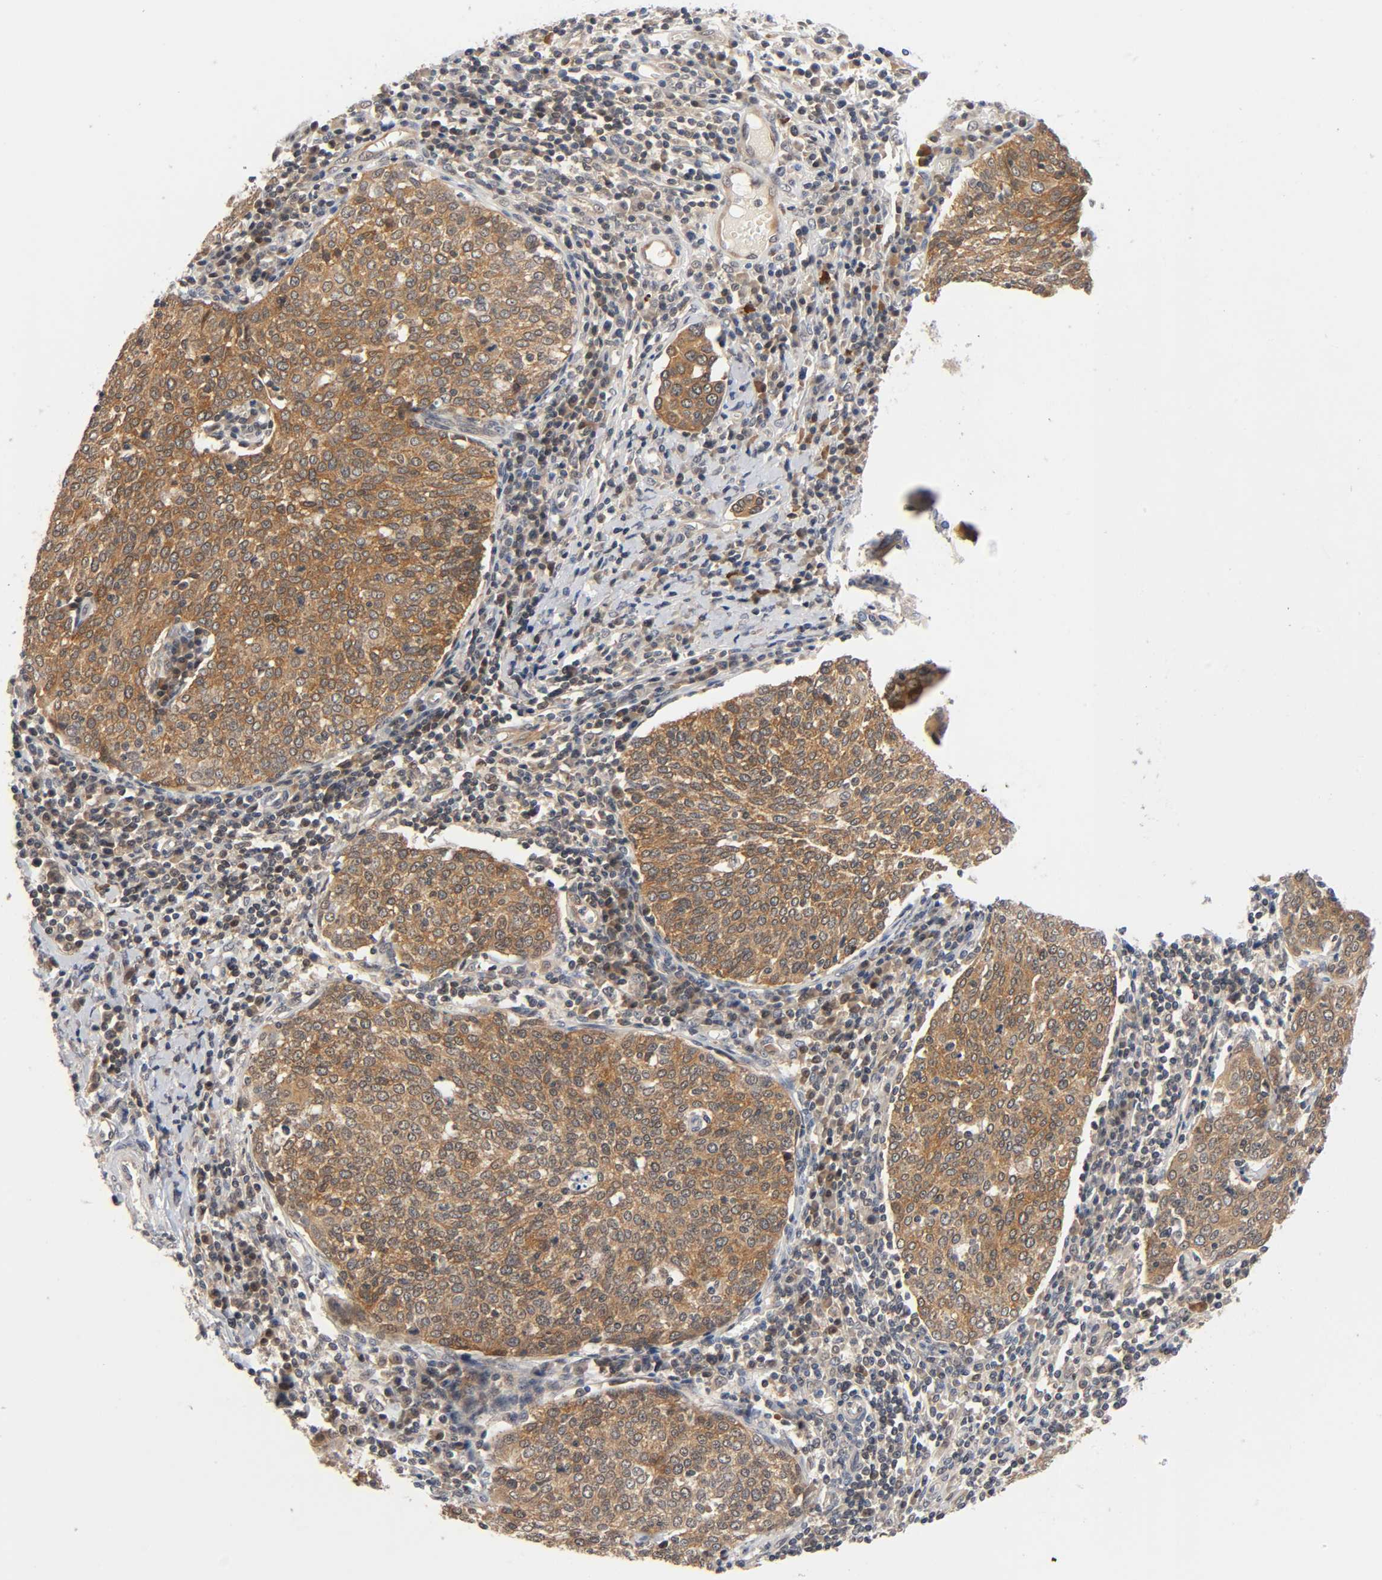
{"staining": {"intensity": "moderate", "quantity": ">75%", "location": "cytoplasmic/membranous"}, "tissue": "cervical cancer", "cell_type": "Tumor cells", "image_type": "cancer", "snomed": [{"axis": "morphology", "description": "Squamous cell carcinoma, NOS"}, {"axis": "topography", "description": "Cervix"}], "caption": "Protein analysis of cervical cancer (squamous cell carcinoma) tissue shows moderate cytoplasmic/membranous staining in about >75% of tumor cells.", "gene": "PRKAB1", "patient": {"sex": "female", "age": 40}}